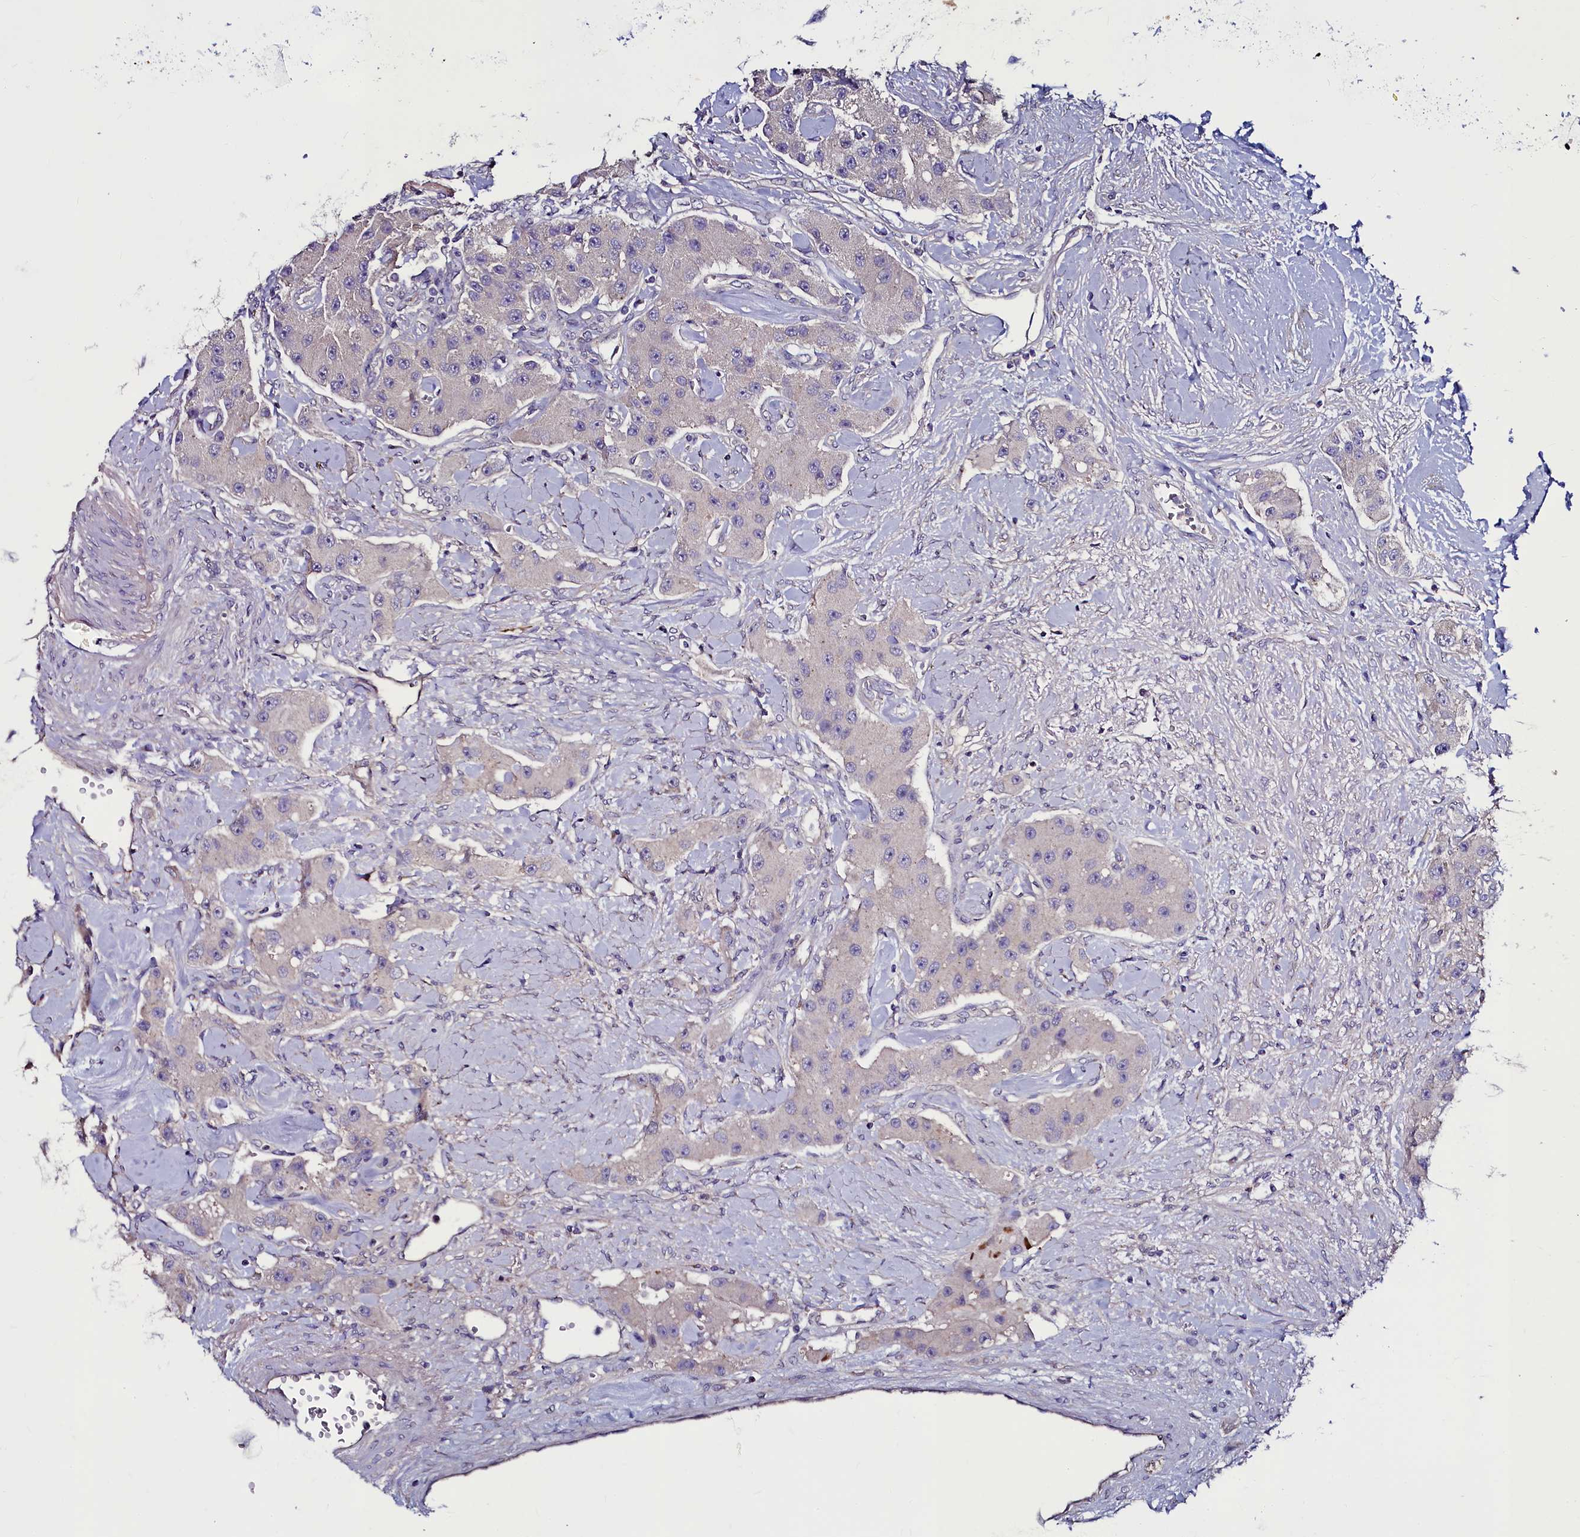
{"staining": {"intensity": "negative", "quantity": "none", "location": "none"}, "tissue": "carcinoid", "cell_type": "Tumor cells", "image_type": "cancer", "snomed": [{"axis": "morphology", "description": "Carcinoid, malignant, NOS"}, {"axis": "topography", "description": "Pancreas"}], "caption": "A histopathology image of human carcinoid is negative for staining in tumor cells.", "gene": "USPL1", "patient": {"sex": "male", "age": 41}}